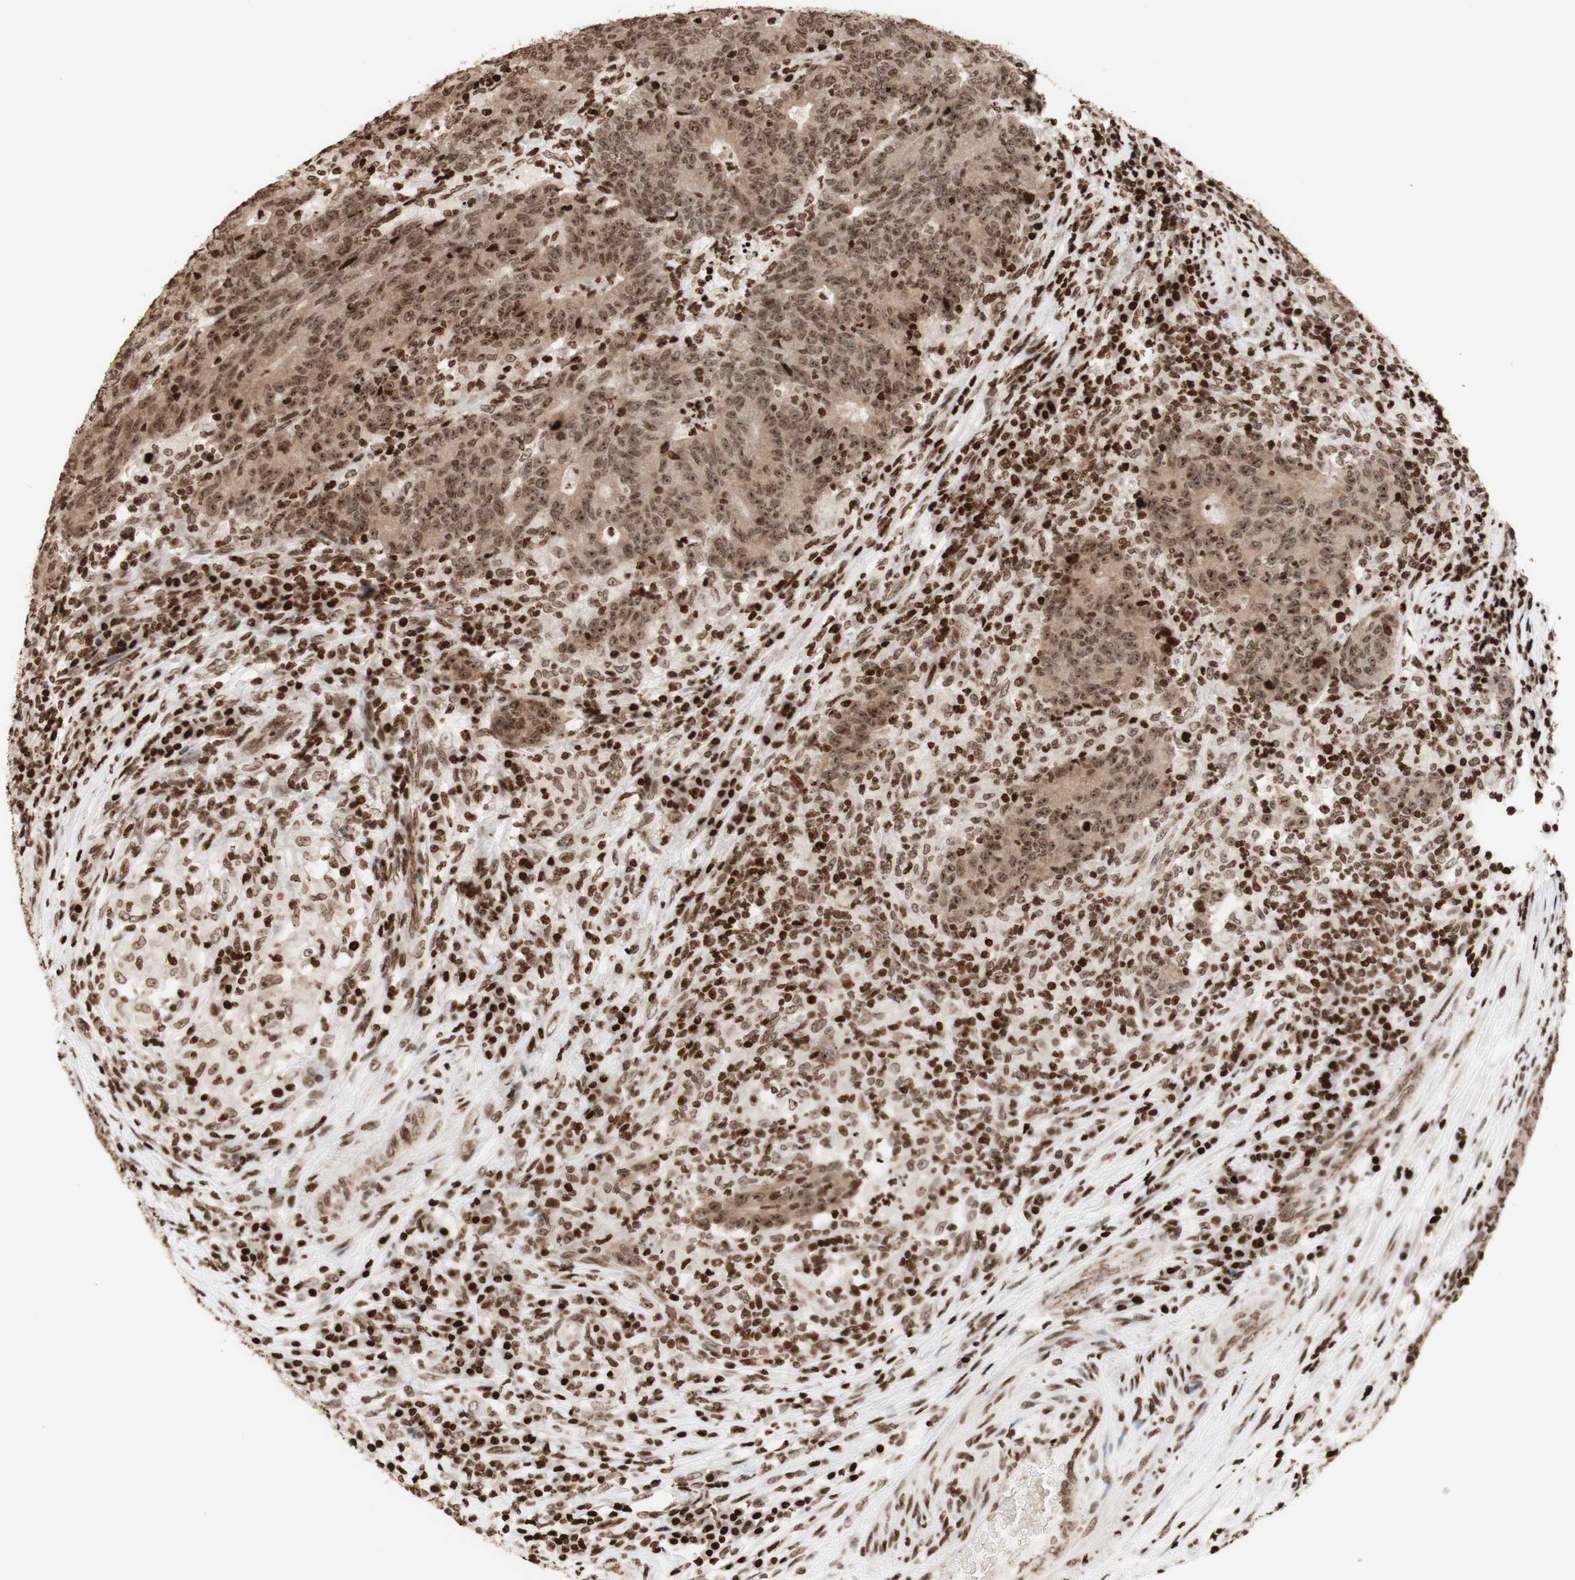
{"staining": {"intensity": "strong", "quantity": ">75%", "location": "nuclear"}, "tissue": "colorectal cancer", "cell_type": "Tumor cells", "image_type": "cancer", "snomed": [{"axis": "morphology", "description": "Normal tissue, NOS"}, {"axis": "morphology", "description": "Adenocarcinoma, NOS"}, {"axis": "topography", "description": "Colon"}], "caption": "IHC (DAB) staining of human adenocarcinoma (colorectal) reveals strong nuclear protein expression in about >75% of tumor cells.", "gene": "NCAPD2", "patient": {"sex": "female", "age": 75}}